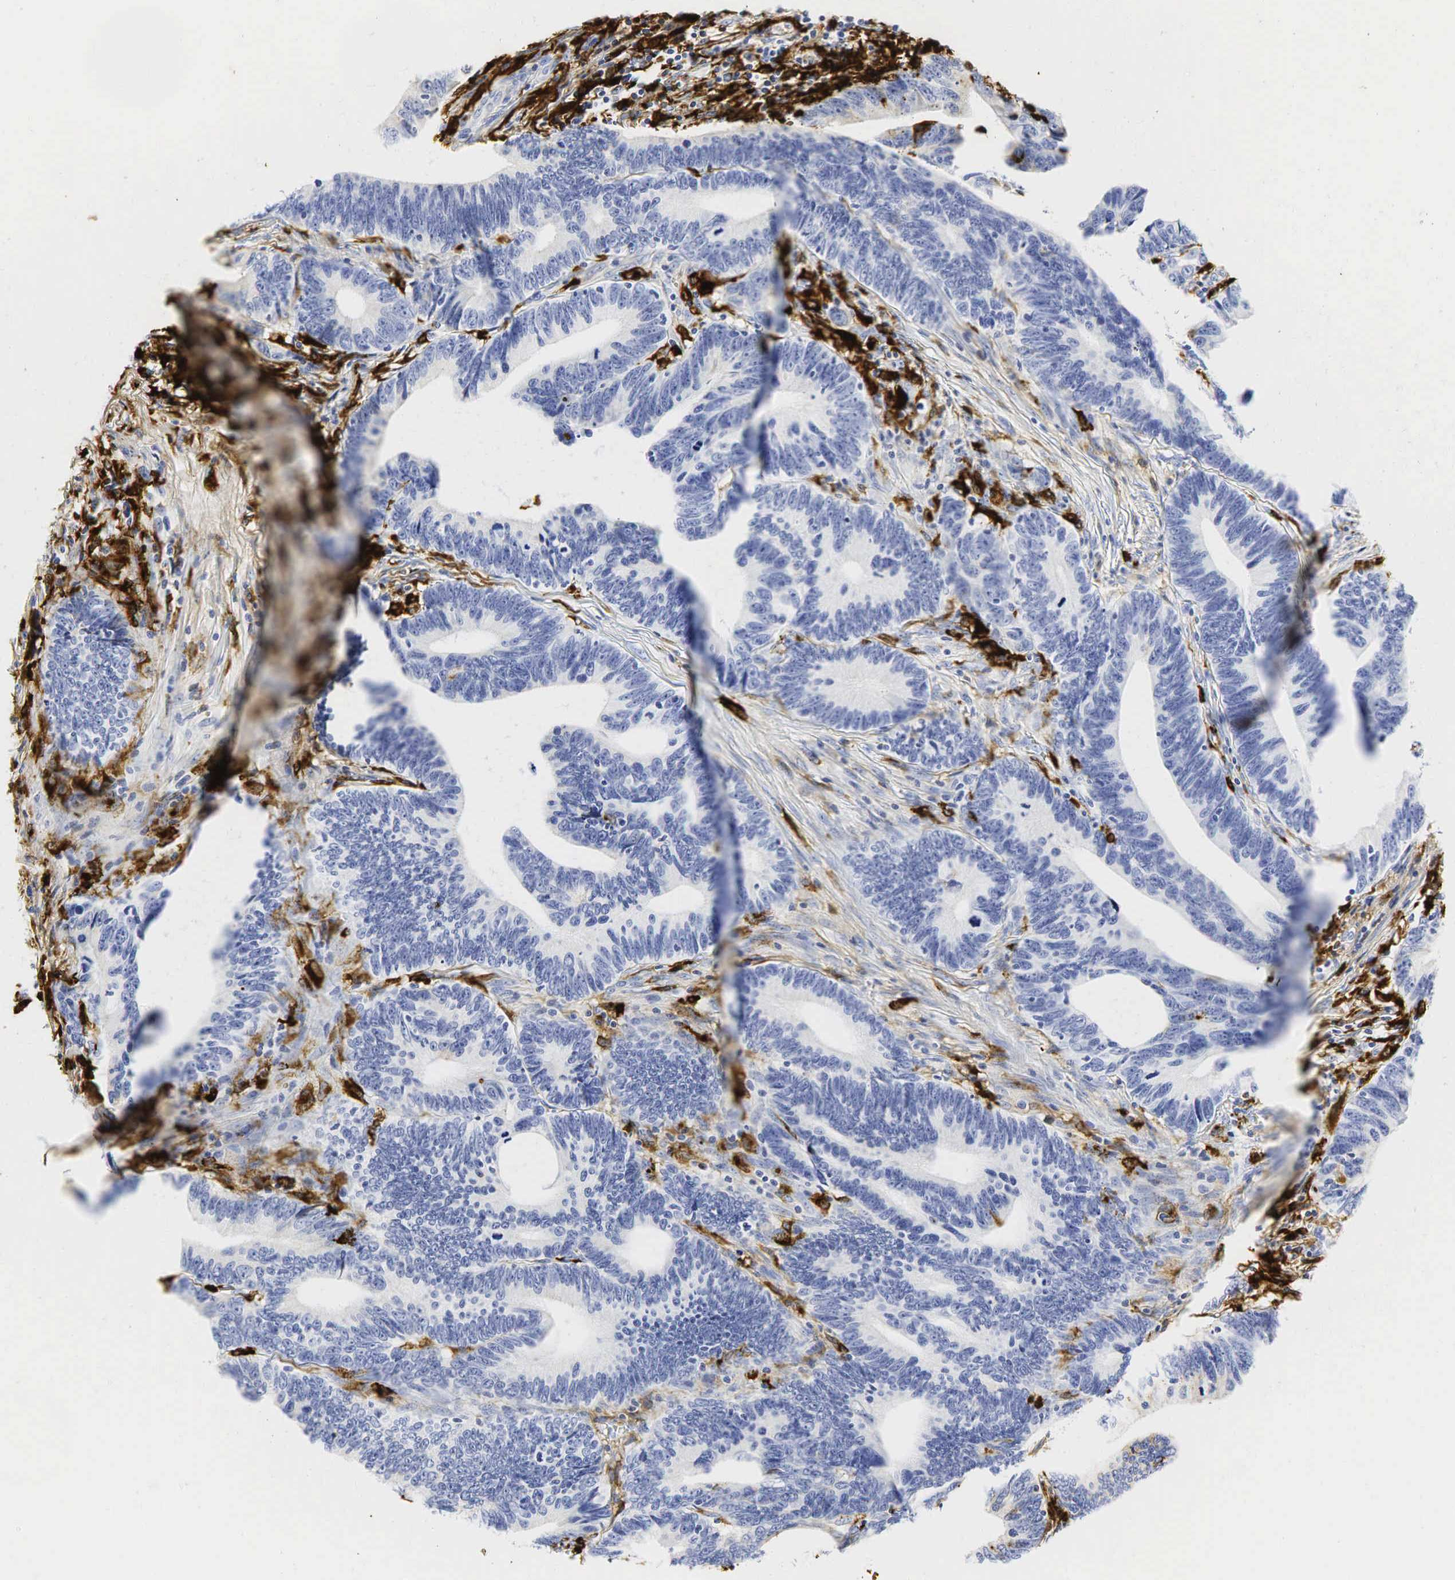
{"staining": {"intensity": "negative", "quantity": "none", "location": "none"}, "tissue": "colorectal cancer", "cell_type": "Tumor cells", "image_type": "cancer", "snomed": [{"axis": "morphology", "description": "Adenocarcinoma, NOS"}, {"axis": "topography", "description": "Colon"}], "caption": "This is a histopathology image of immunohistochemistry staining of colorectal cancer, which shows no staining in tumor cells.", "gene": "LYZ", "patient": {"sex": "female", "age": 78}}